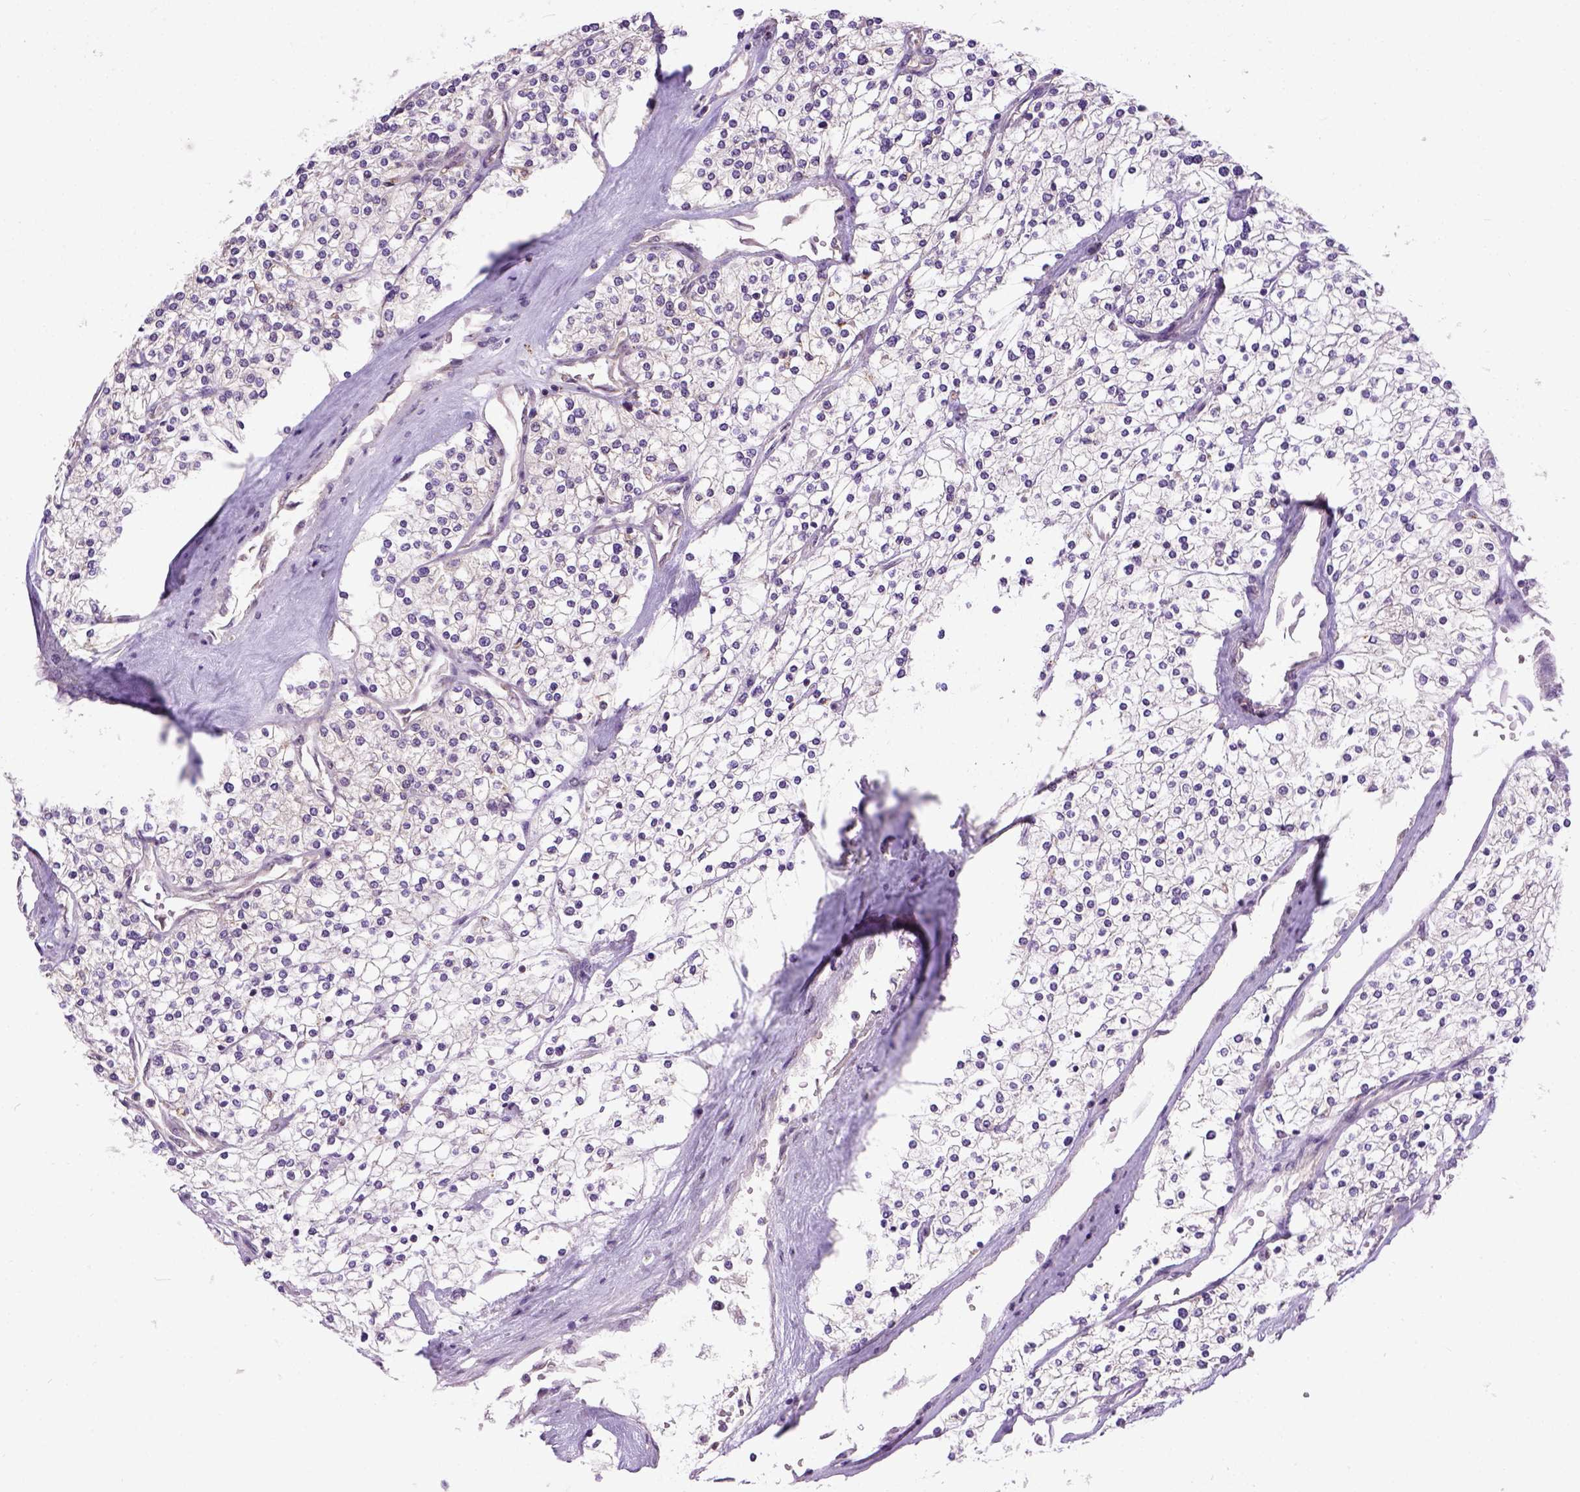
{"staining": {"intensity": "negative", "quantity": "none", "location": "none"}, "tissue": "renal cancer", "cell_type": "Tumor cells", "image_type": "cancer", "snomed": [{"axis": "morphology", "description": "Adenocarcinoma, NOS"}, {"axis": "topography", "description": "Kidney"}], "caption": "Micrograph shows no protein positivity in tumor cells of renal adenocarcinoma tissue.", "gene": "KAZN", "patient": {"sex": "male", "age": 80}}